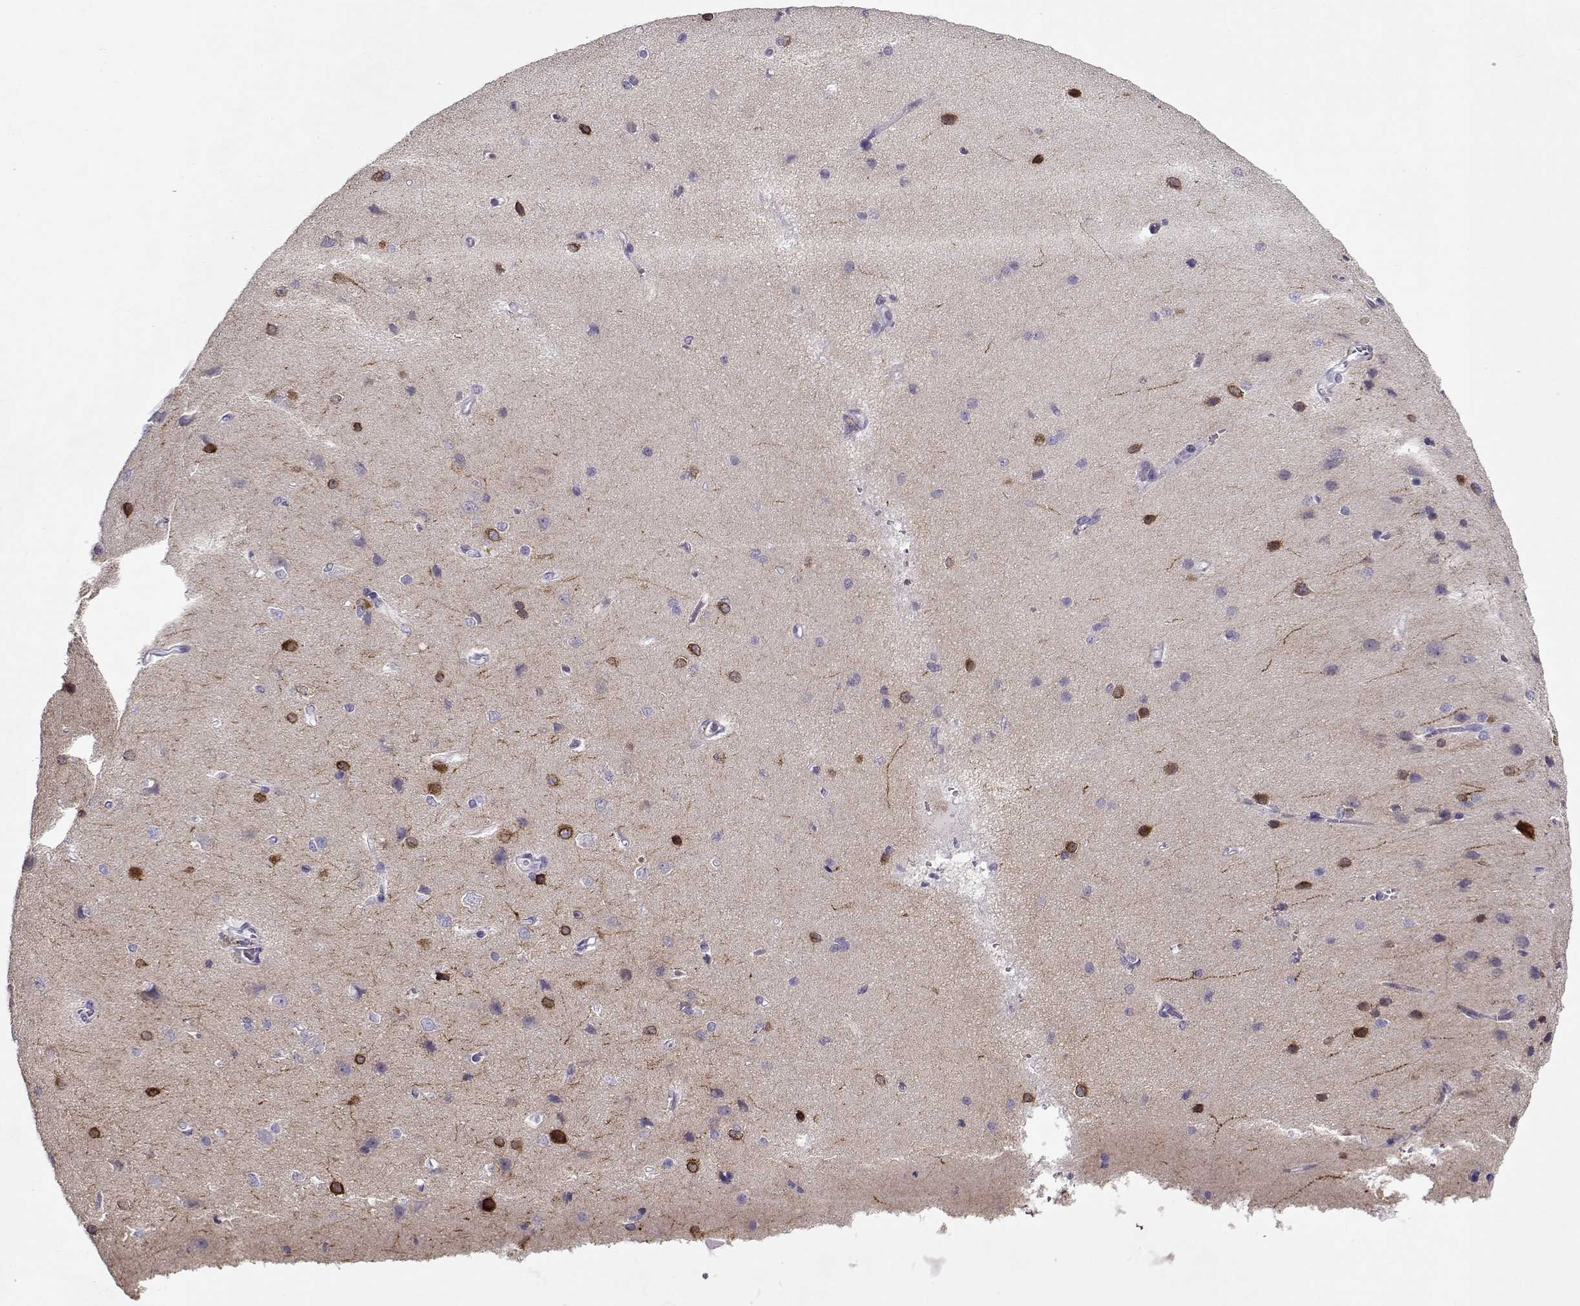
{"staining": {"intensity": "negative", "quantity": "none", "location": "none"}, "tissue": "cerebral cortex", "cell_type": "Endothelial cells", "image_type": "normal", "snomed": [{"axis": "morphology", "description": "Normal tissue, NOS"}, {"axis": "topography", "description": "Cerebral cortex"}], "caption": "This is an IHC micrograph of unremarkable cerebral cortex. There is no staining in endothelial cells.", "gene": "CCDC136", "patient": {"sex": "male", "age": 37}}